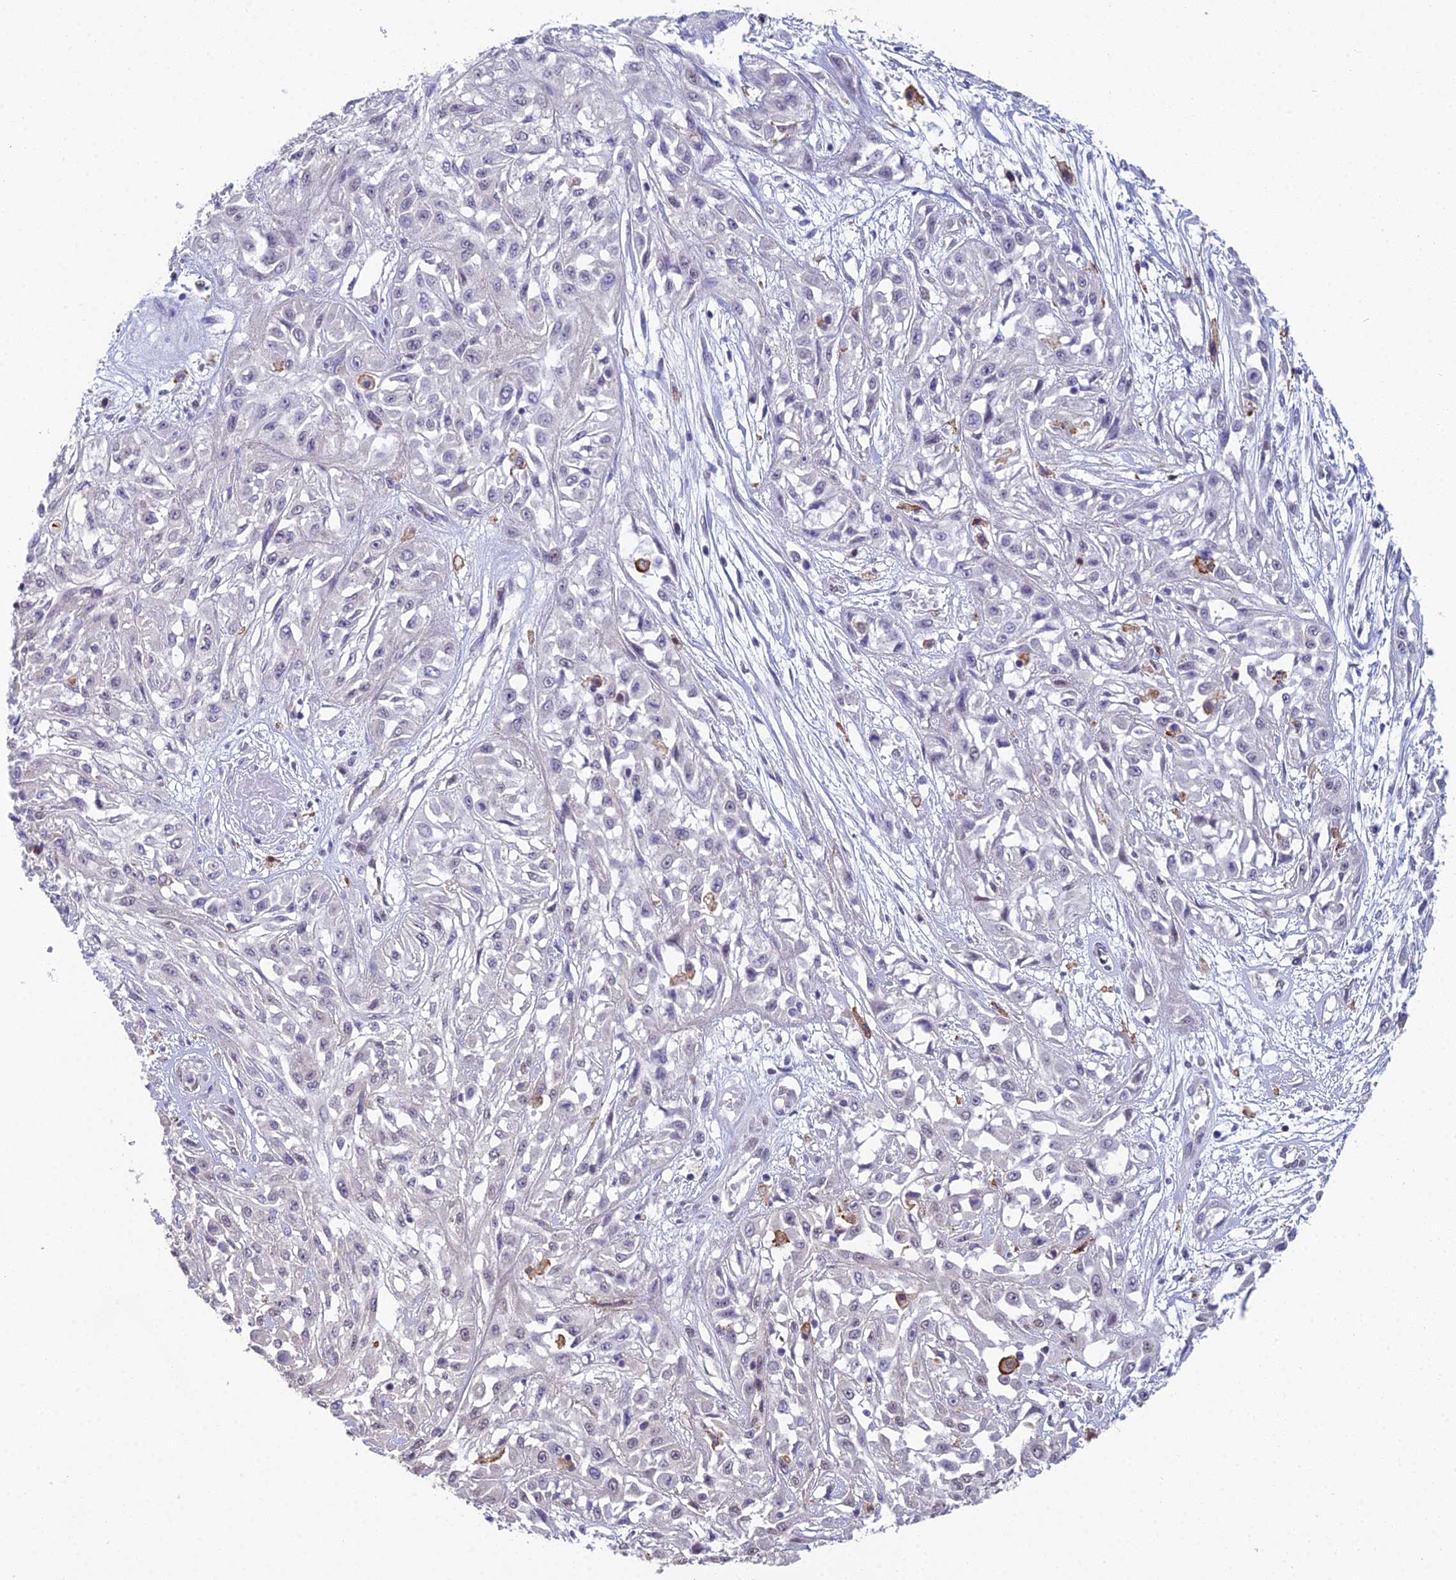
{"staining": {"intensity": "negative", "quantity": "none", "location": "none"}, "tissue": "skin cancer", "cell_type": "Tumor cells", "image_type": "cancer", "snomed": [{"axis": "morphology", "description": "Squamous cell carcinoma, NOS"}, {"axis": "morphology", "description": "Squamous cell carcinoma, metastatic, NOS"}, {"axis": "topography", "description": "Skin"}, {"axis": "topography", "description": "Lymph node"}], "caption": "DAB immunohistochemical staining of human skin cancer (metastatic squamous cell carcinoma) shows no significant staining in tumor cells. (DAB IHC, high magnification).", "gene": "ABHD17A", "patient": {"sex": "male", "age": 75}}